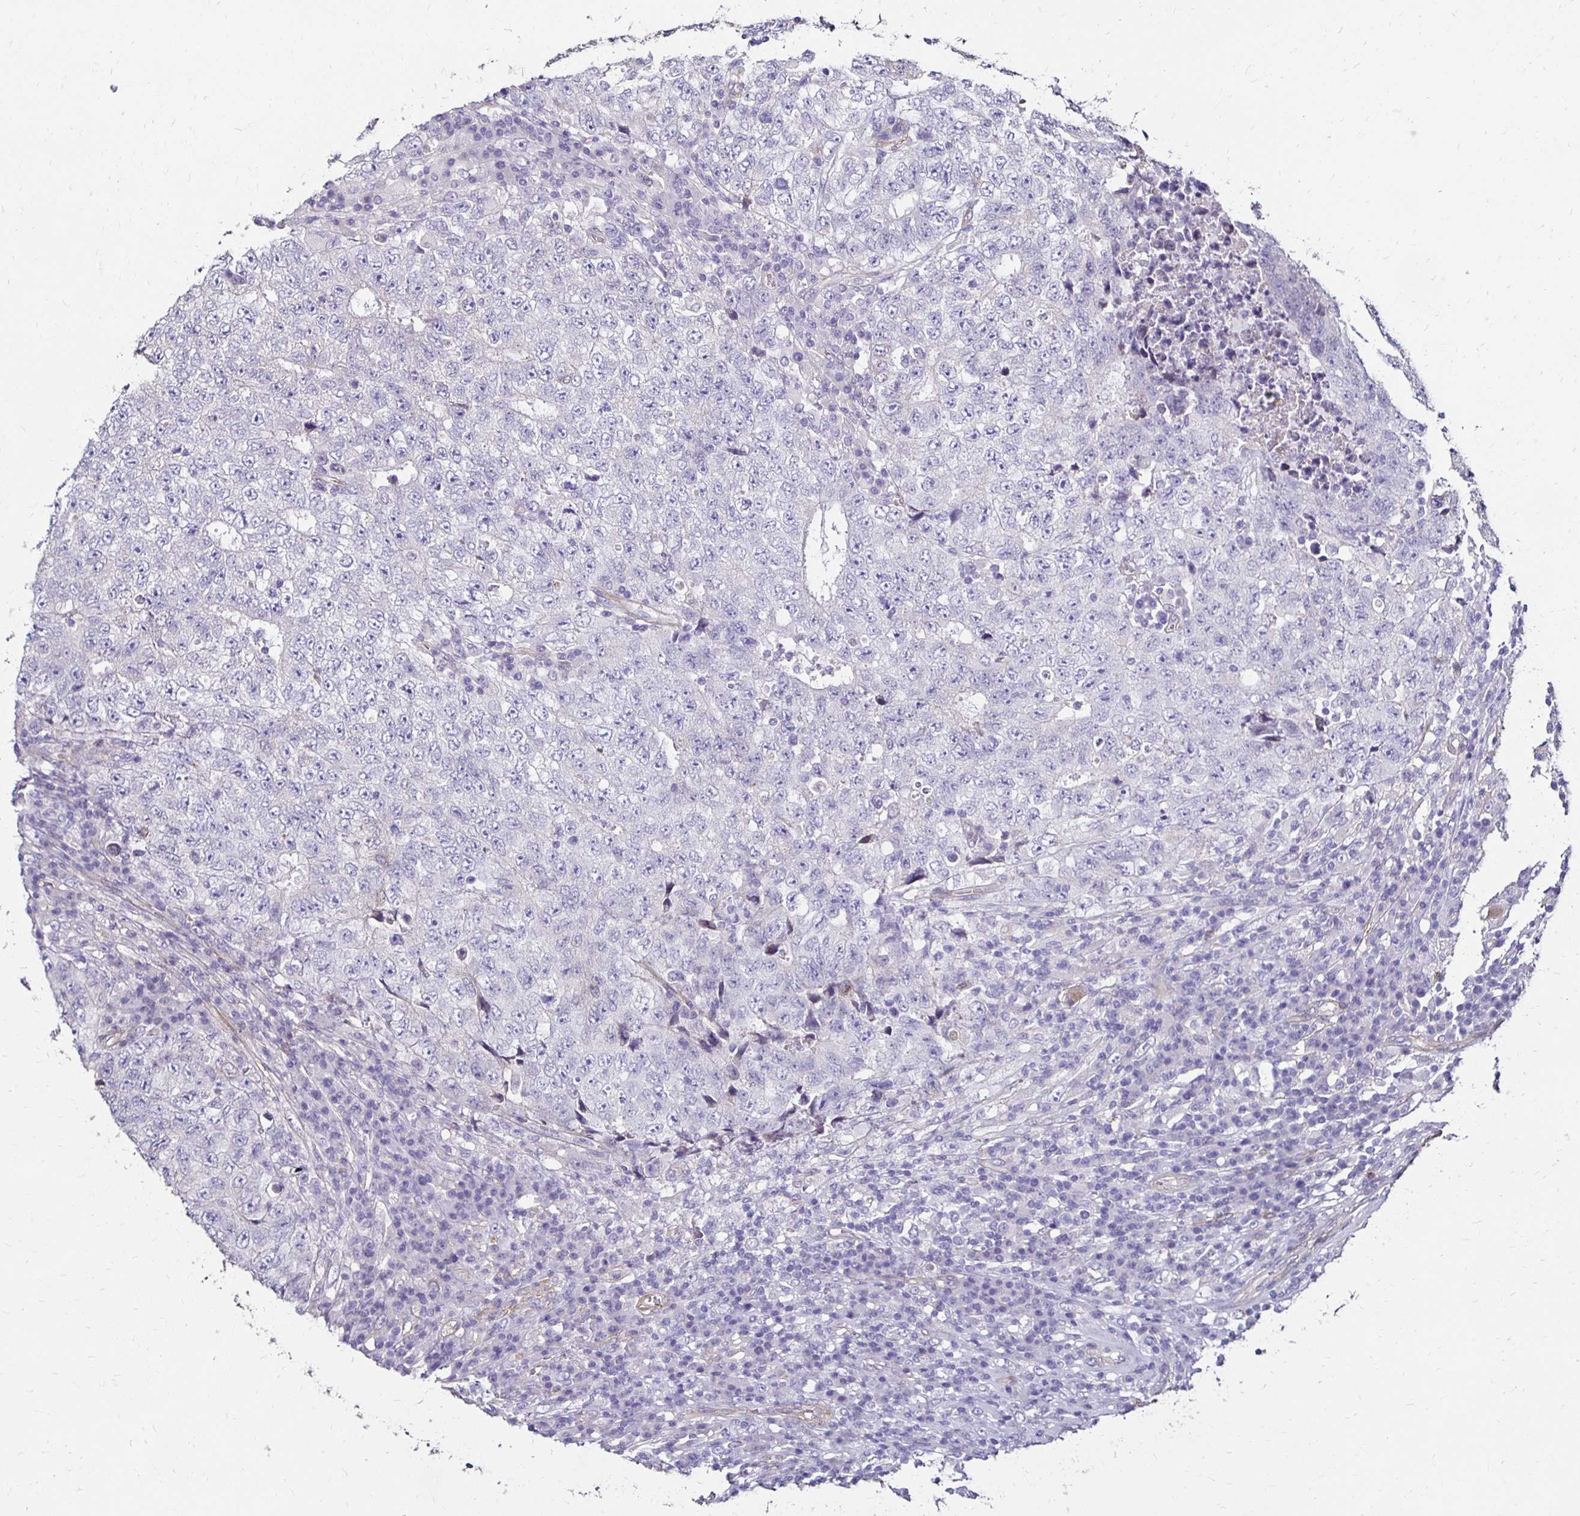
{"staining": {"intensity": "negative", "quantity": "none", "location": "none"}, "tissue": "testis cancer", "cell_type": "Tumor cells", "image_type": "cancer", "snomed": [{"axis": "morphology", "description": "Necrosis, NOS"}, {"axis": "morphology", "description": "Carcinoma, Embryonal, NOS"}, {"axis": "topography", "description": "Testis"}], "caption": "DAB (3,3'-diaminobenzidine) immunohistochemical staining of testis cancer reveals no significant expression in tumor cells.", "gene": "ITGB1", "patient": {"sex": "male", "age": 19}}